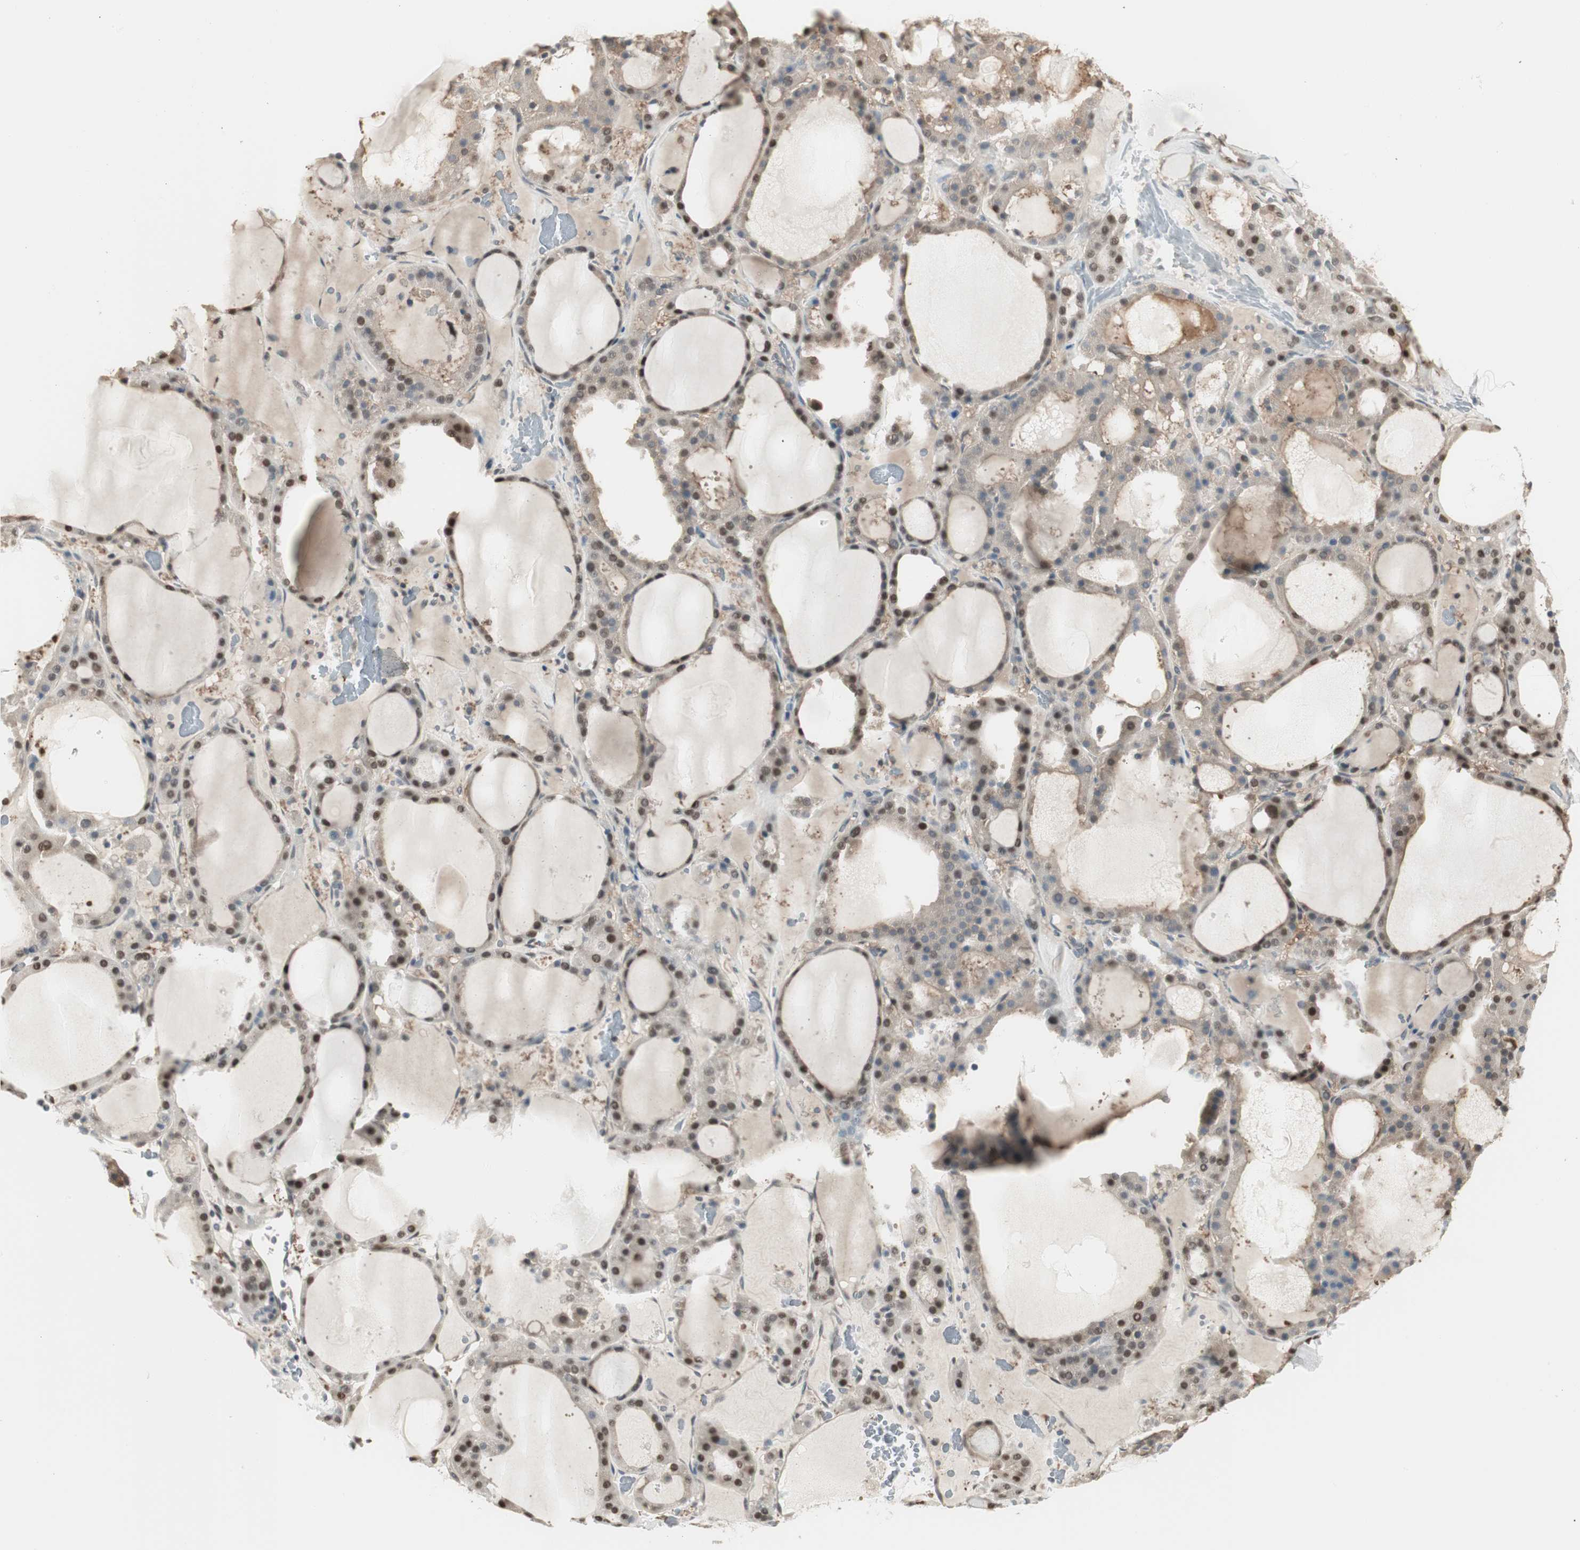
{"staining": {"intensity": "strong", "quantity": "25%-75%", "location": "nuclear"}, "tissue": "thyroid gland", "cell_type": "Glandular cells", "image_type": "normal", "snomed": [{"axis": "morphology", "description": "Normal tissue, NOS"}, {"axis": "morphology", "description": "Carcinoma, NOS"}, {"axis": "topography", "description": "Thyroid gland"}], "caption": "Immunohistochemistry (IHC) (DAB) staining of normal human thyroid gland reveals strong nuclear protein expression in about 25%-75% of glandular cells.", "gene": "LONP2", "patient": {"sex": "female", "age": 86}}